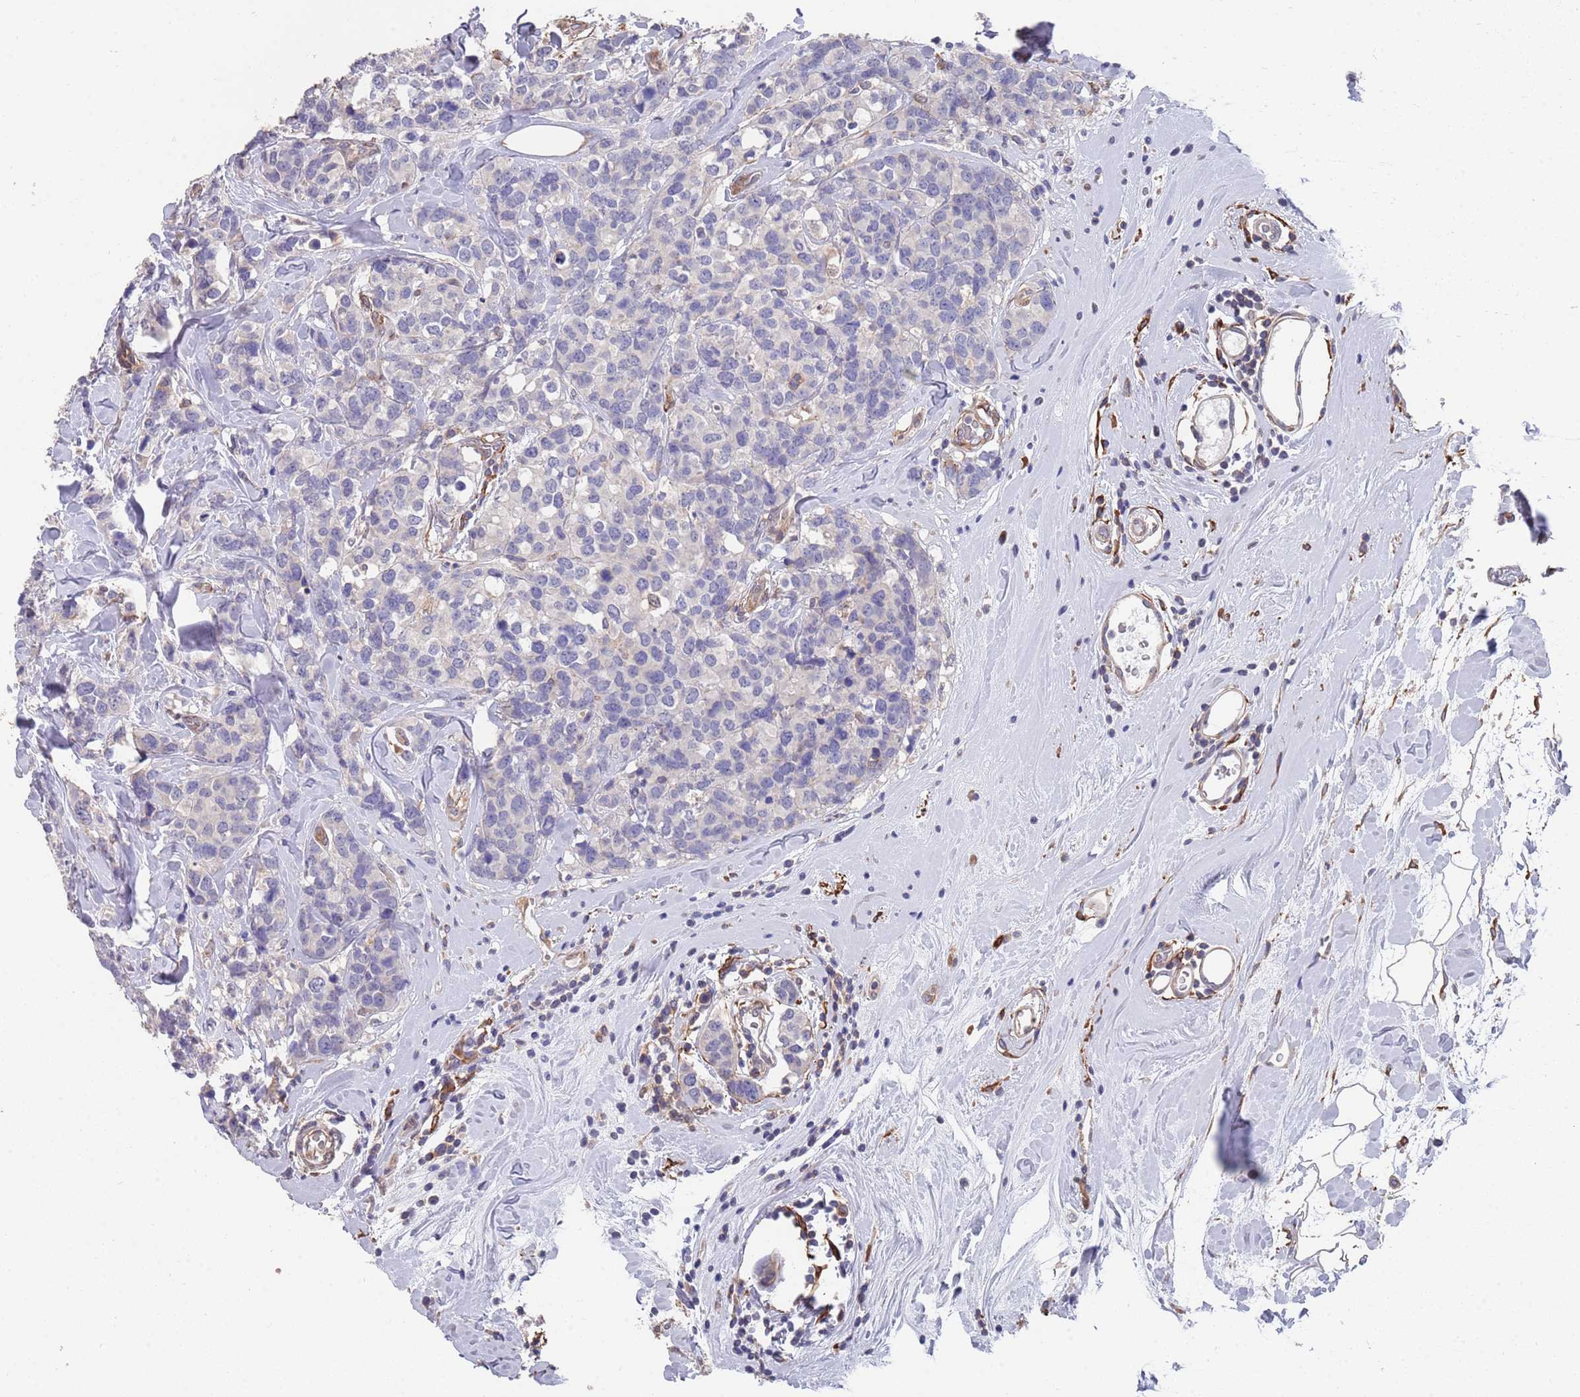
{"staining": {"intensity": "negative", "quantity": "none", "location": "none"}, "tissue": "breast cancer", "cell_type": "Tumor cells", "image_type": "cancer", "snomed": [{"axis": "morphology", "description": "Lobular carcinoma"}, {"axis": "topography", "description": "Breast"}], "caption": "Breast lobular carcinoma stained for a protein using immunohistochemistry displays no positivity tumor cells.", "gene": "ANK2", "patient": {"sex": "female", "age": 59}}